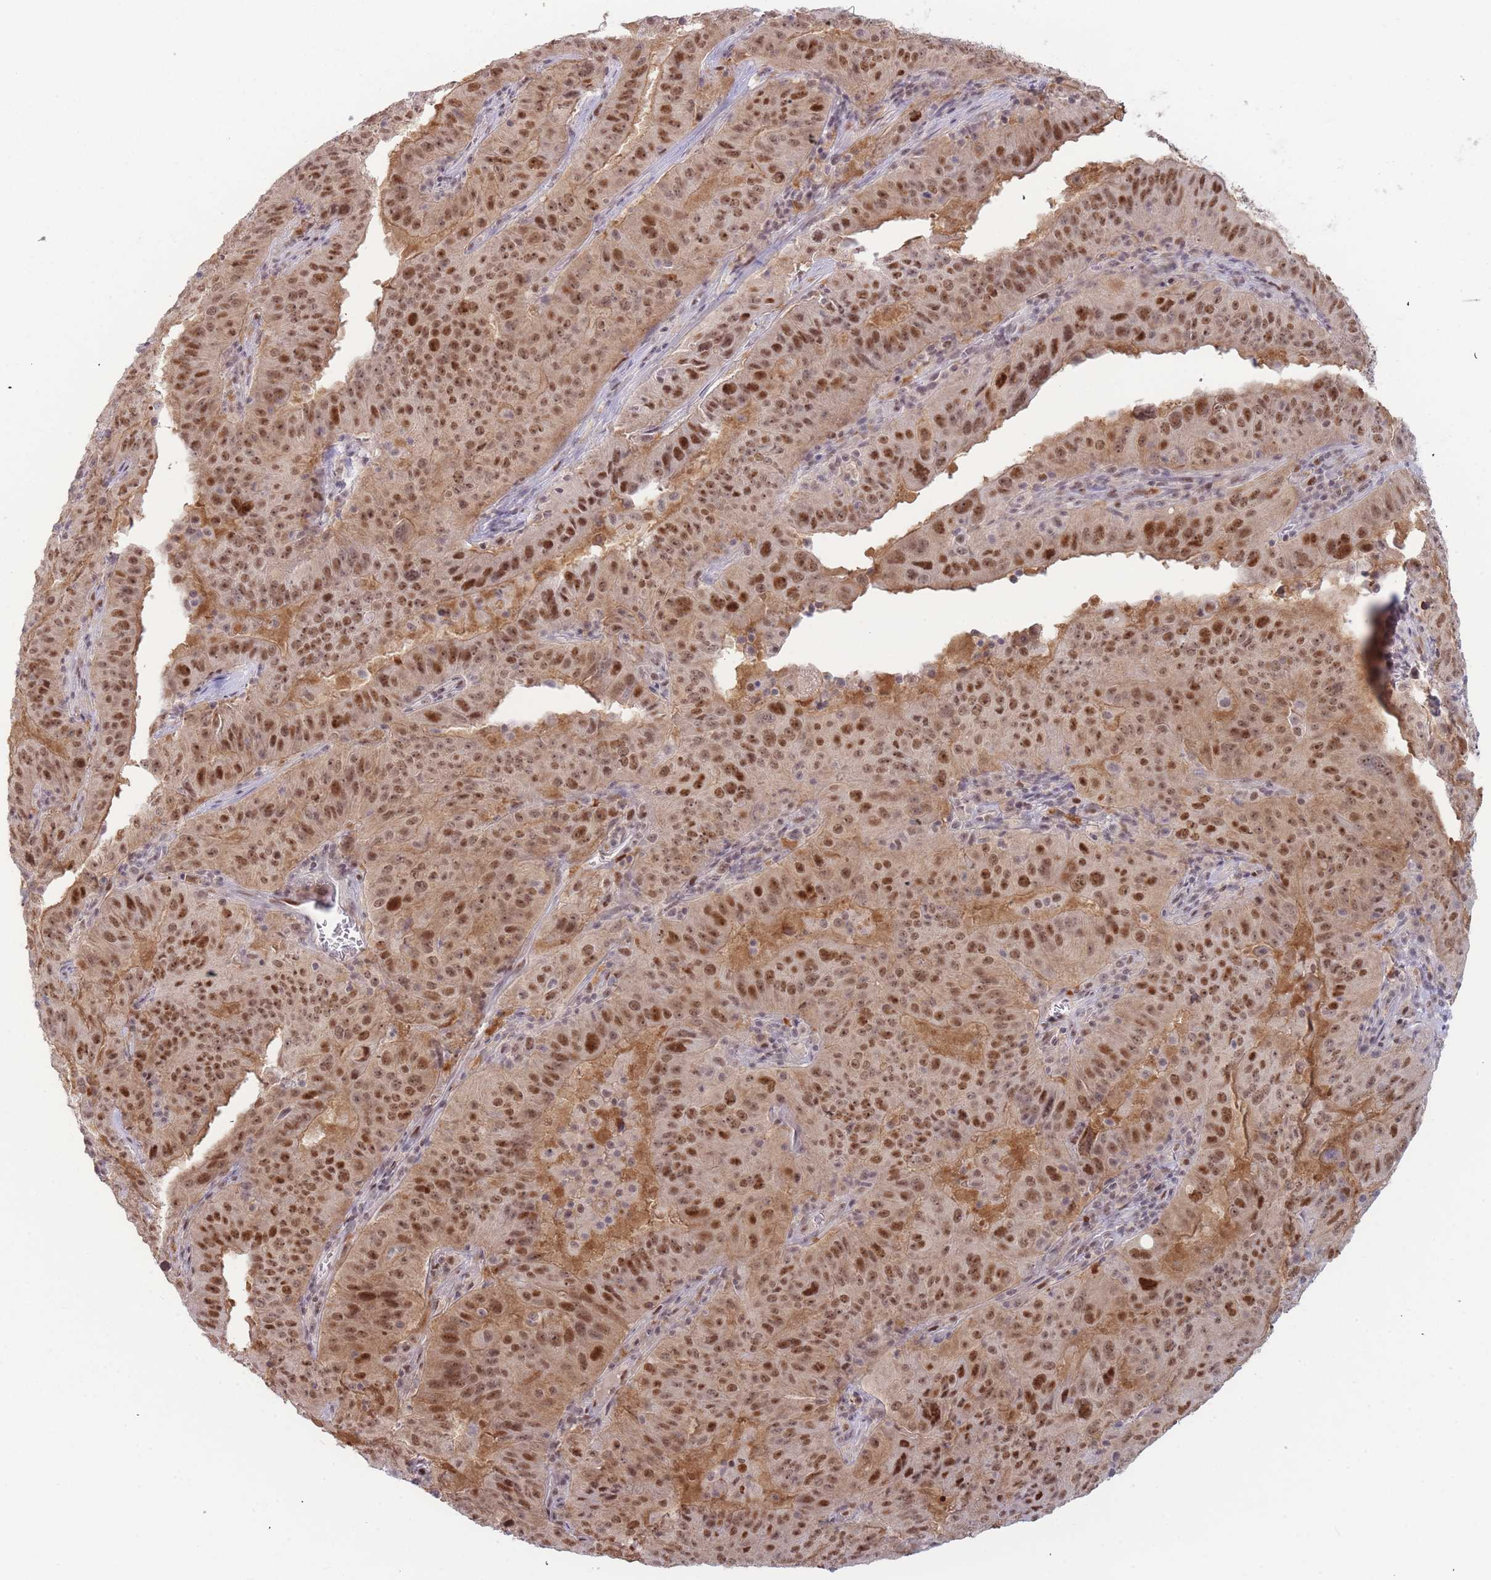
{"staining": {"intensity": "strong", "quantity": ">75%", "location": "nuclear"}, "tissue": "pancreatic cancer", "cell_type": "Tumor cells", "image_type": "cancer", "snomed": [{"axis": "morphology", "description": "Adenocarcinoma, NOS"}, {"axis": "topography", "description": "Pancreas"}], "caption": "Adenocarcinoma (pancreatic) stained for a protein displays strong nuclear positivity in tumor cells.", "gene": "DEAF1", "patient": {"sex": "male", "age": 63}}